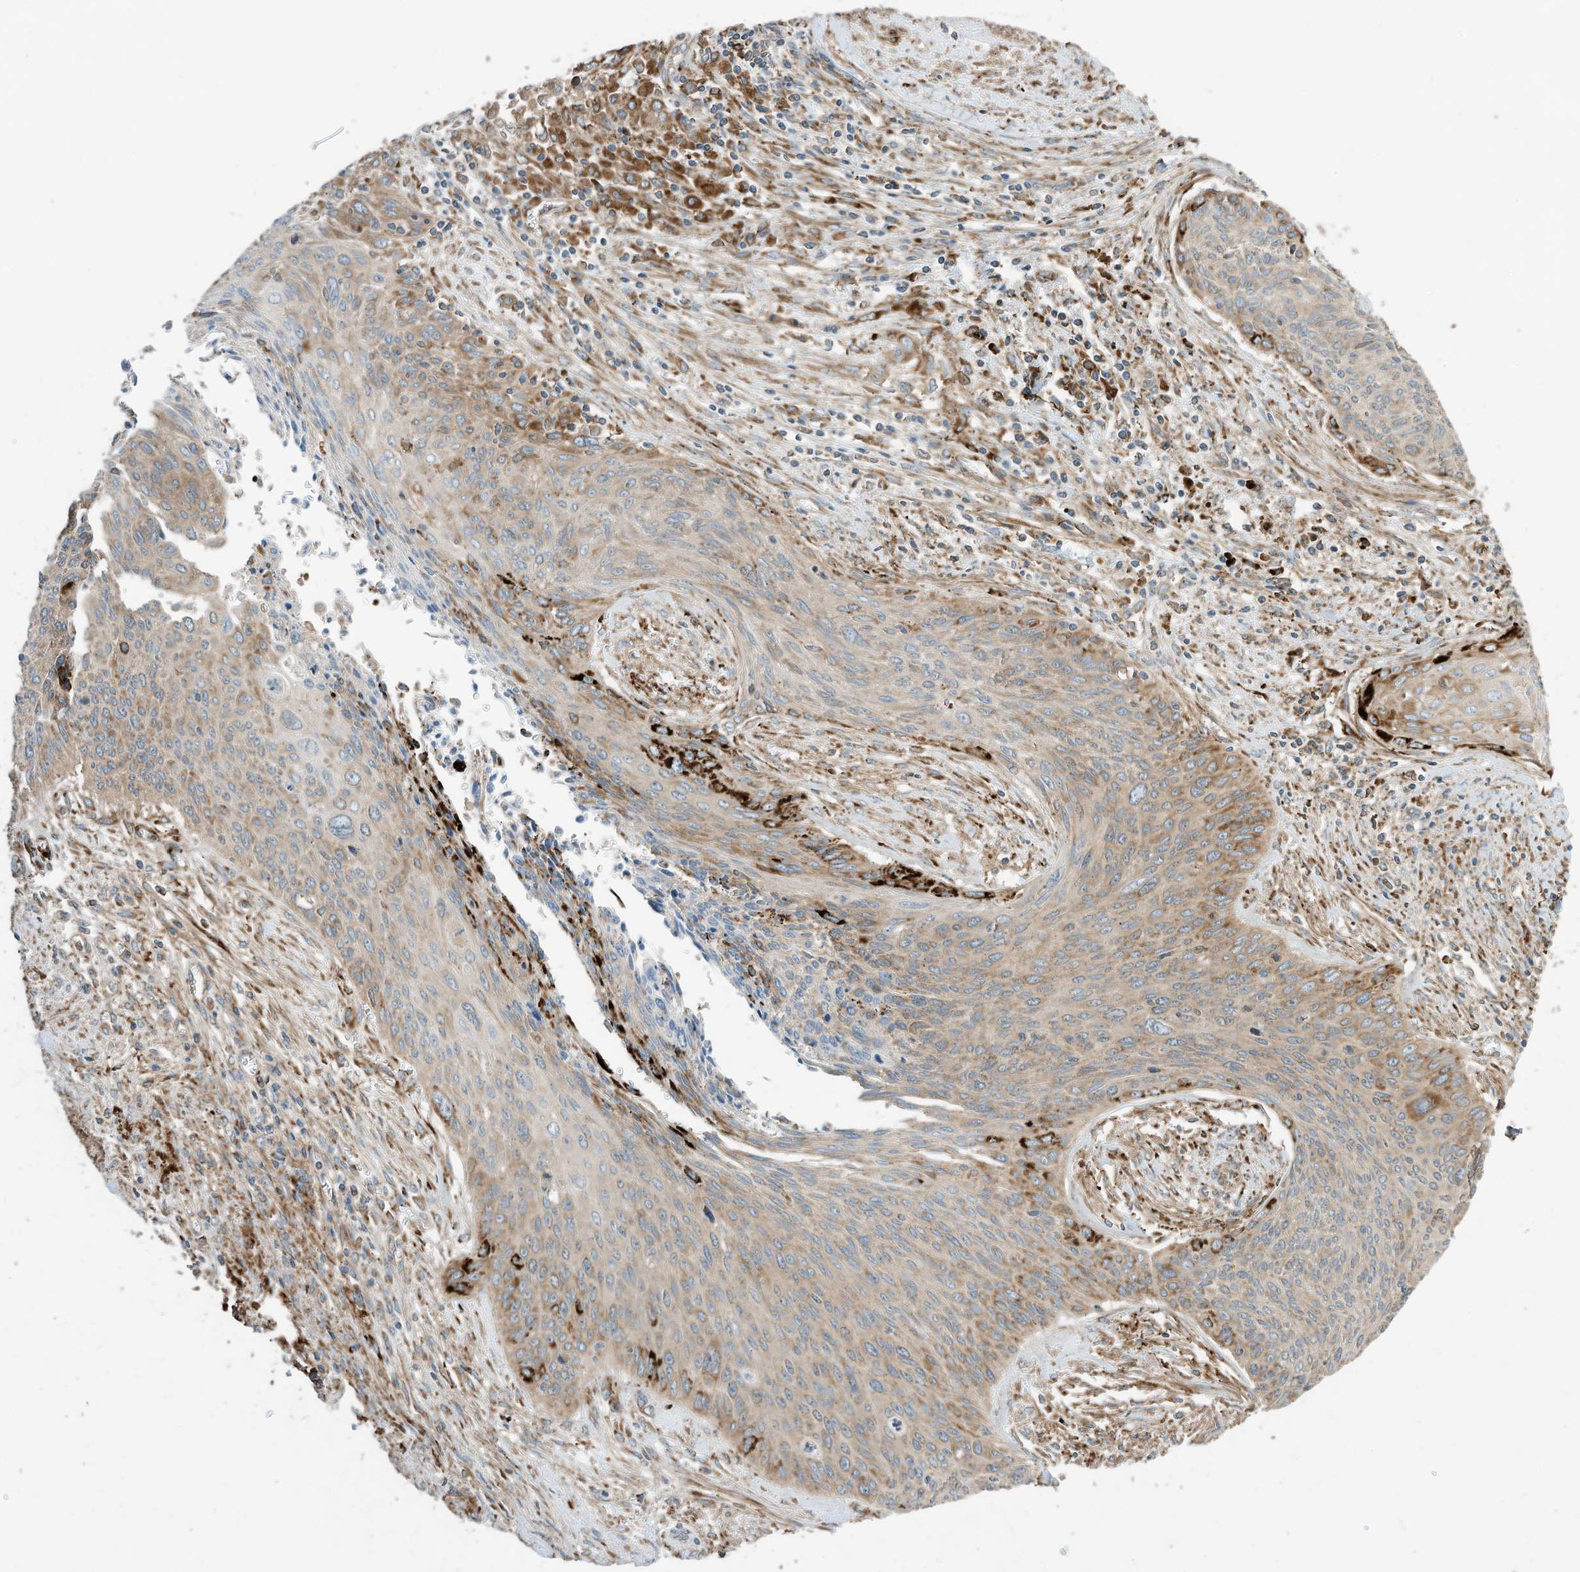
{"staining": {"intensity": "strong", "quantity": "<25%", "location": "cytoplasmic/membranous"}, "tissue": "cervical cancer", "cell_type": "Tumor cells", "image_type": "cancer", "snomed": [{"axis": "morphology", "description": "Squamous cell carcinoma, NOS"}, {"axis": "topography", "description": "Cervix"}], "caption": "This is a photomicrograph of IHC staining of squamous cell carcinoma (cervical), which shows strong staining in the cytoplasmic/membranous of tumor cells.", "gene": "TRNAU1AP", "patient": {"sex": "female", "age": 55}}